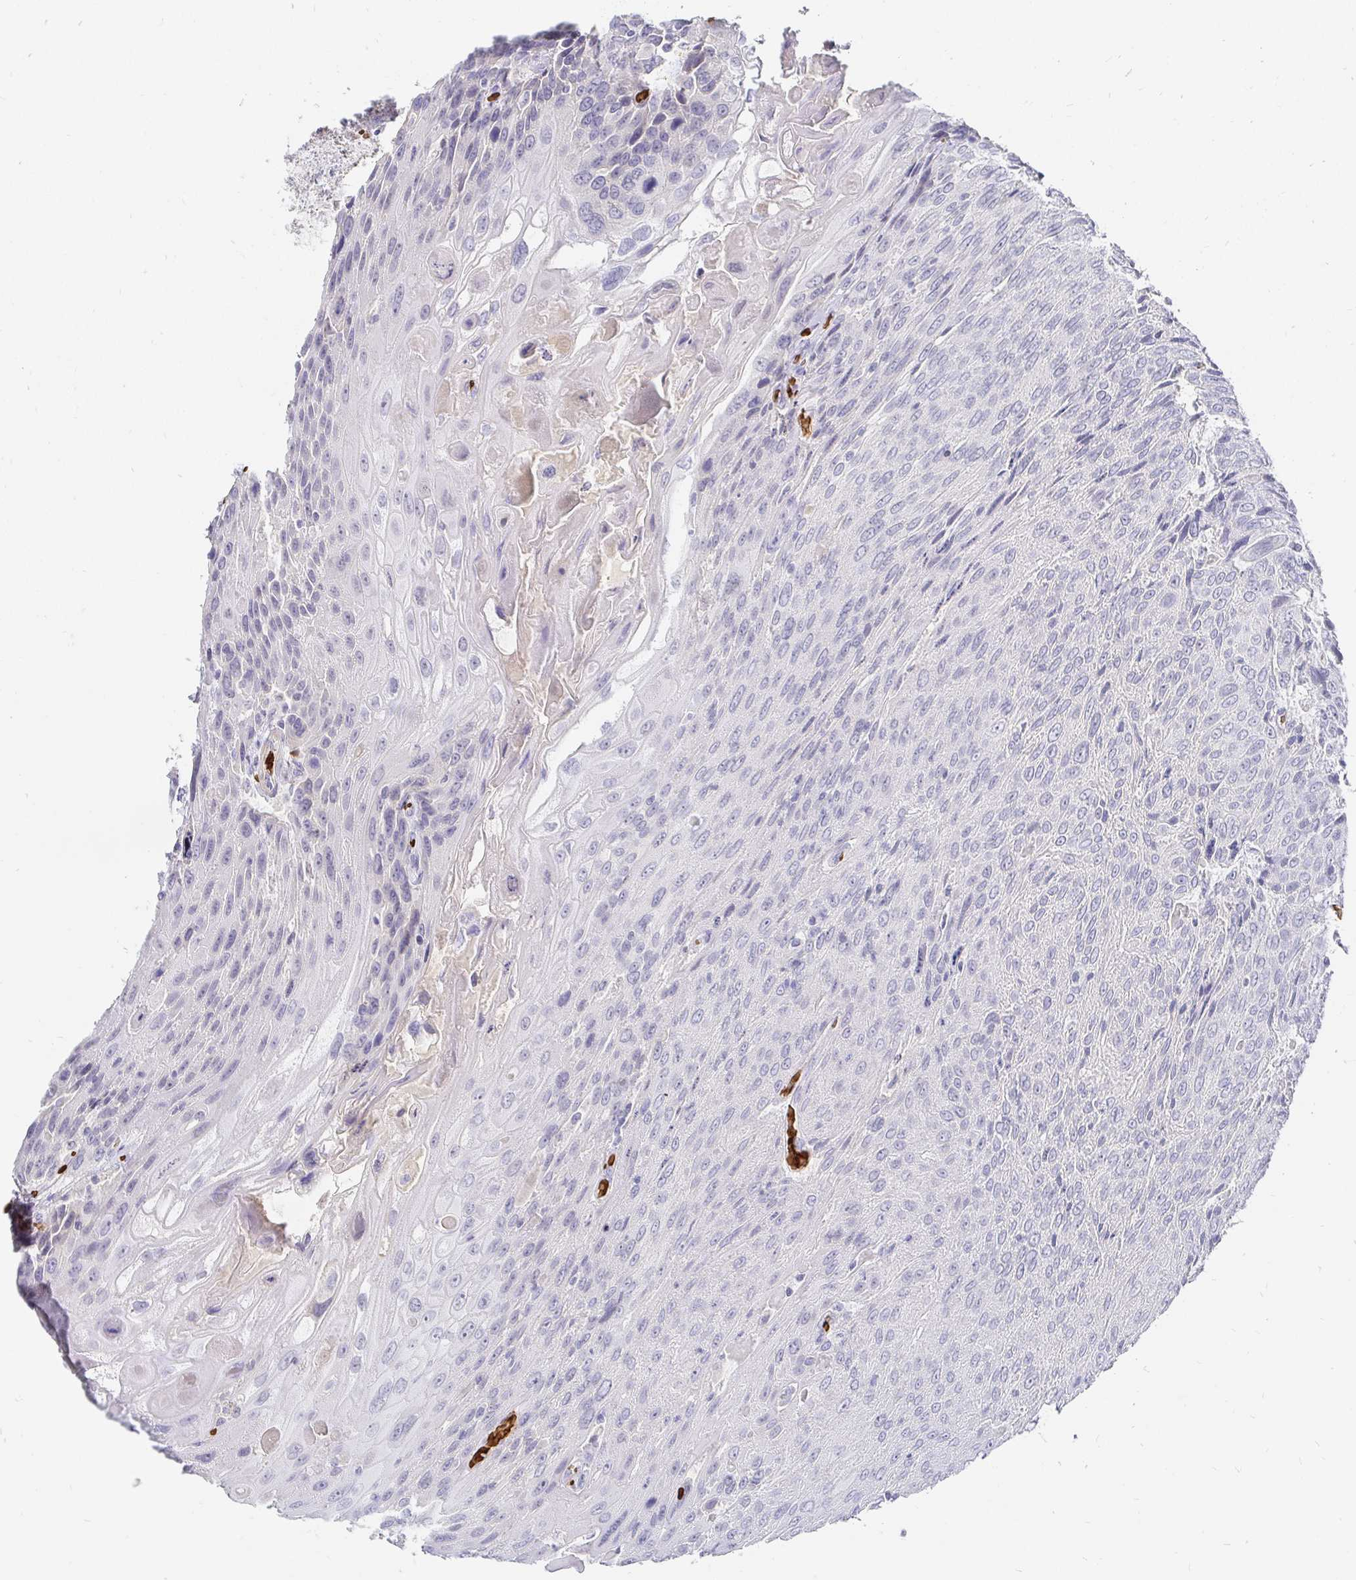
{"staining": {"intensity": "negative", "quantity": "none", "location": "none"}, "tissue": "urothelial cancer", "cell_type": "Tumor cells", "image_type": "cancer", "snomed": [{"axis": "morphology", "description": "Urothelial carcinoma, High grade"}, {"axis": "topography", "description": "Urinary bladder"}], "caption": "There is no significant staining in tumor cells of high-grade urothelial carcinoma. (Immunohistochemistry, brightfield microscopy, high magnification).", "gene": "FGF21", "patient": {"sex": "female", "age": 70}}